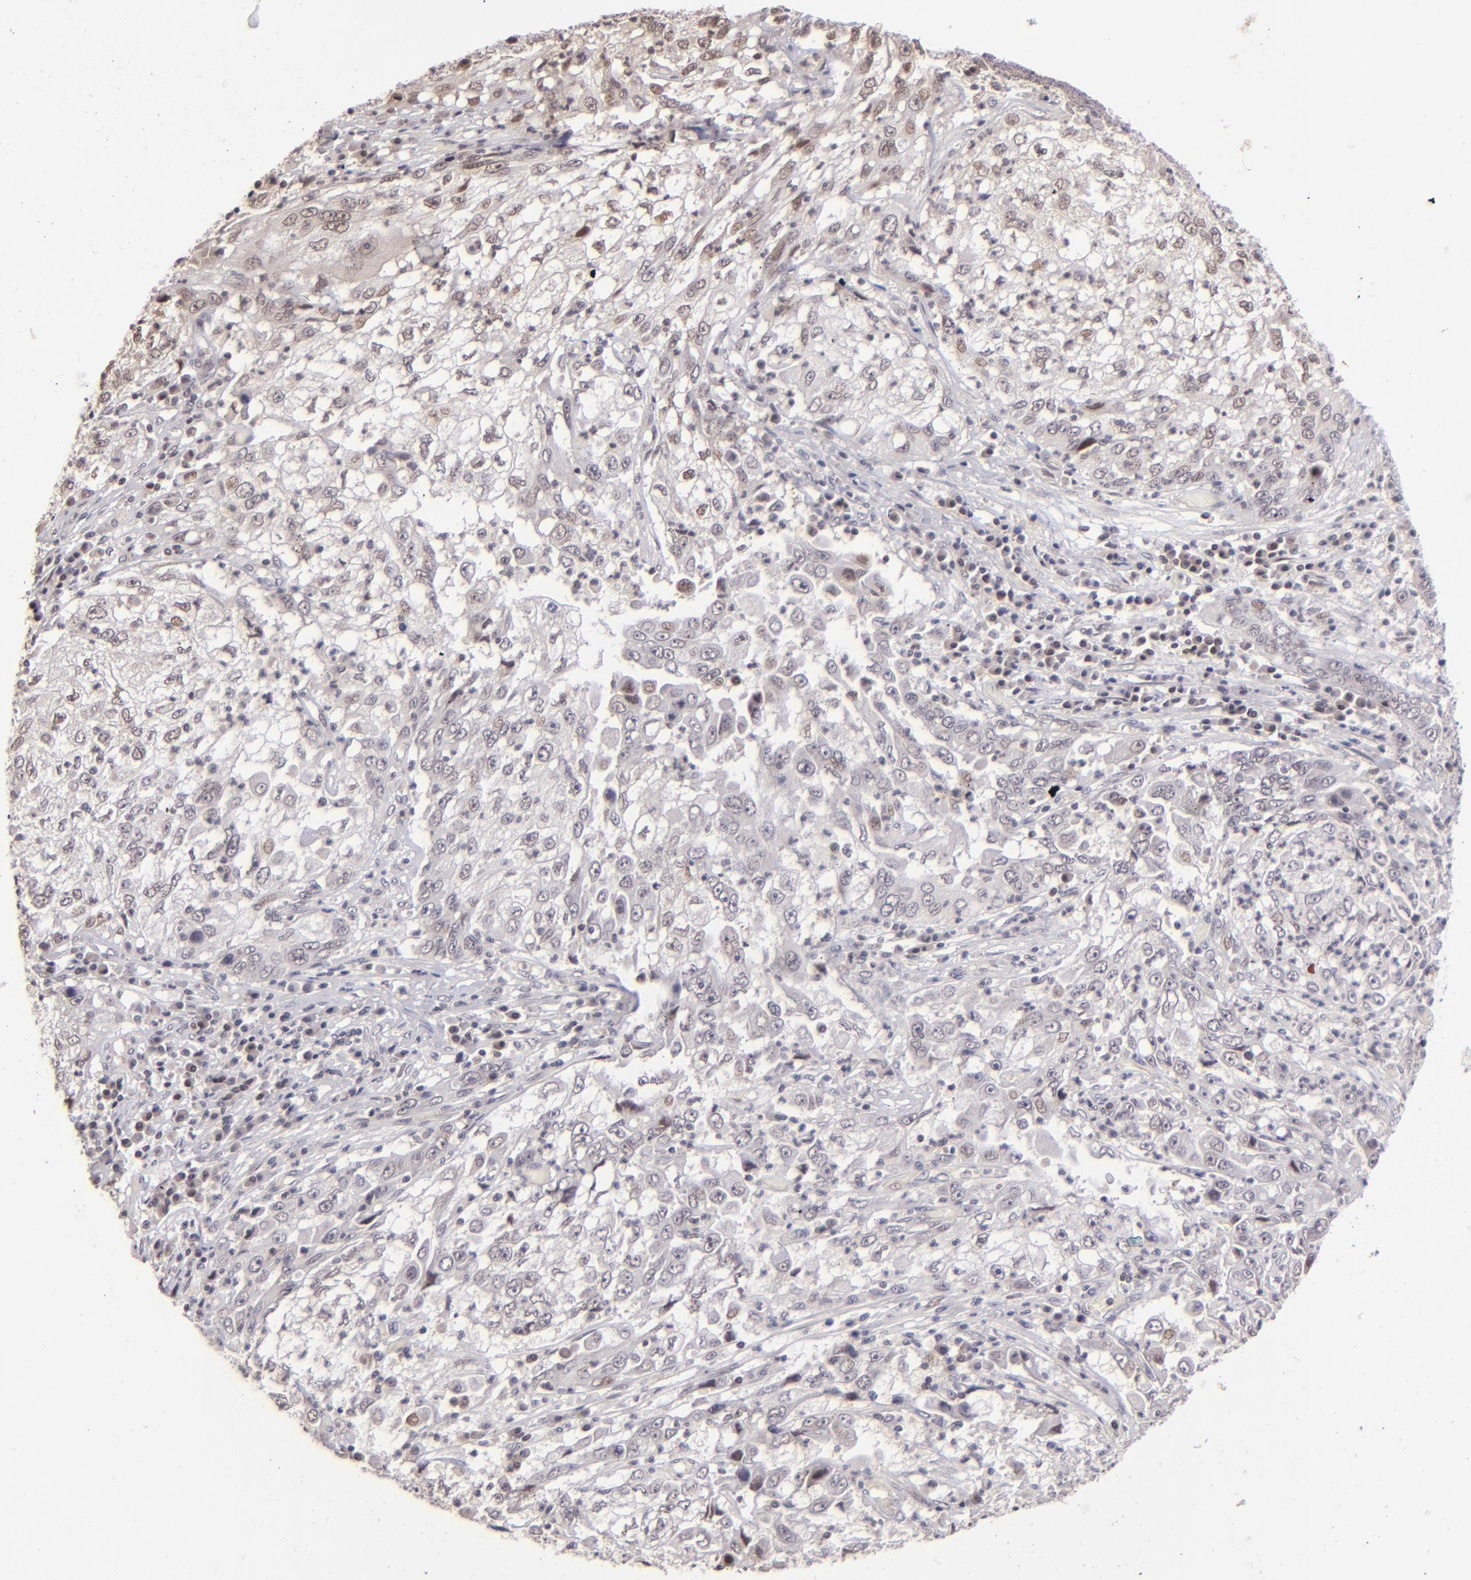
{"staining": {"intensity": "weak", "quantity": "<25%", "location": "nuclear"}, "tissue": "cervical cancer", "cell_type": "Tumor cells", "image_type": "cancer", "snomed": [{"axis": "morphology", "description": "Squamous cell carcinoma, NOS"}, {"axis": "topography", "description": "Cervix"}], "caption": "This is an immunohistochemistry (IHC) photomicrograph of human cervical cancer (squamous cell carcinoma). There is no staining in tumor cells.", "gene": "RARB", "patient": {"sex": "female", "age": 36}}